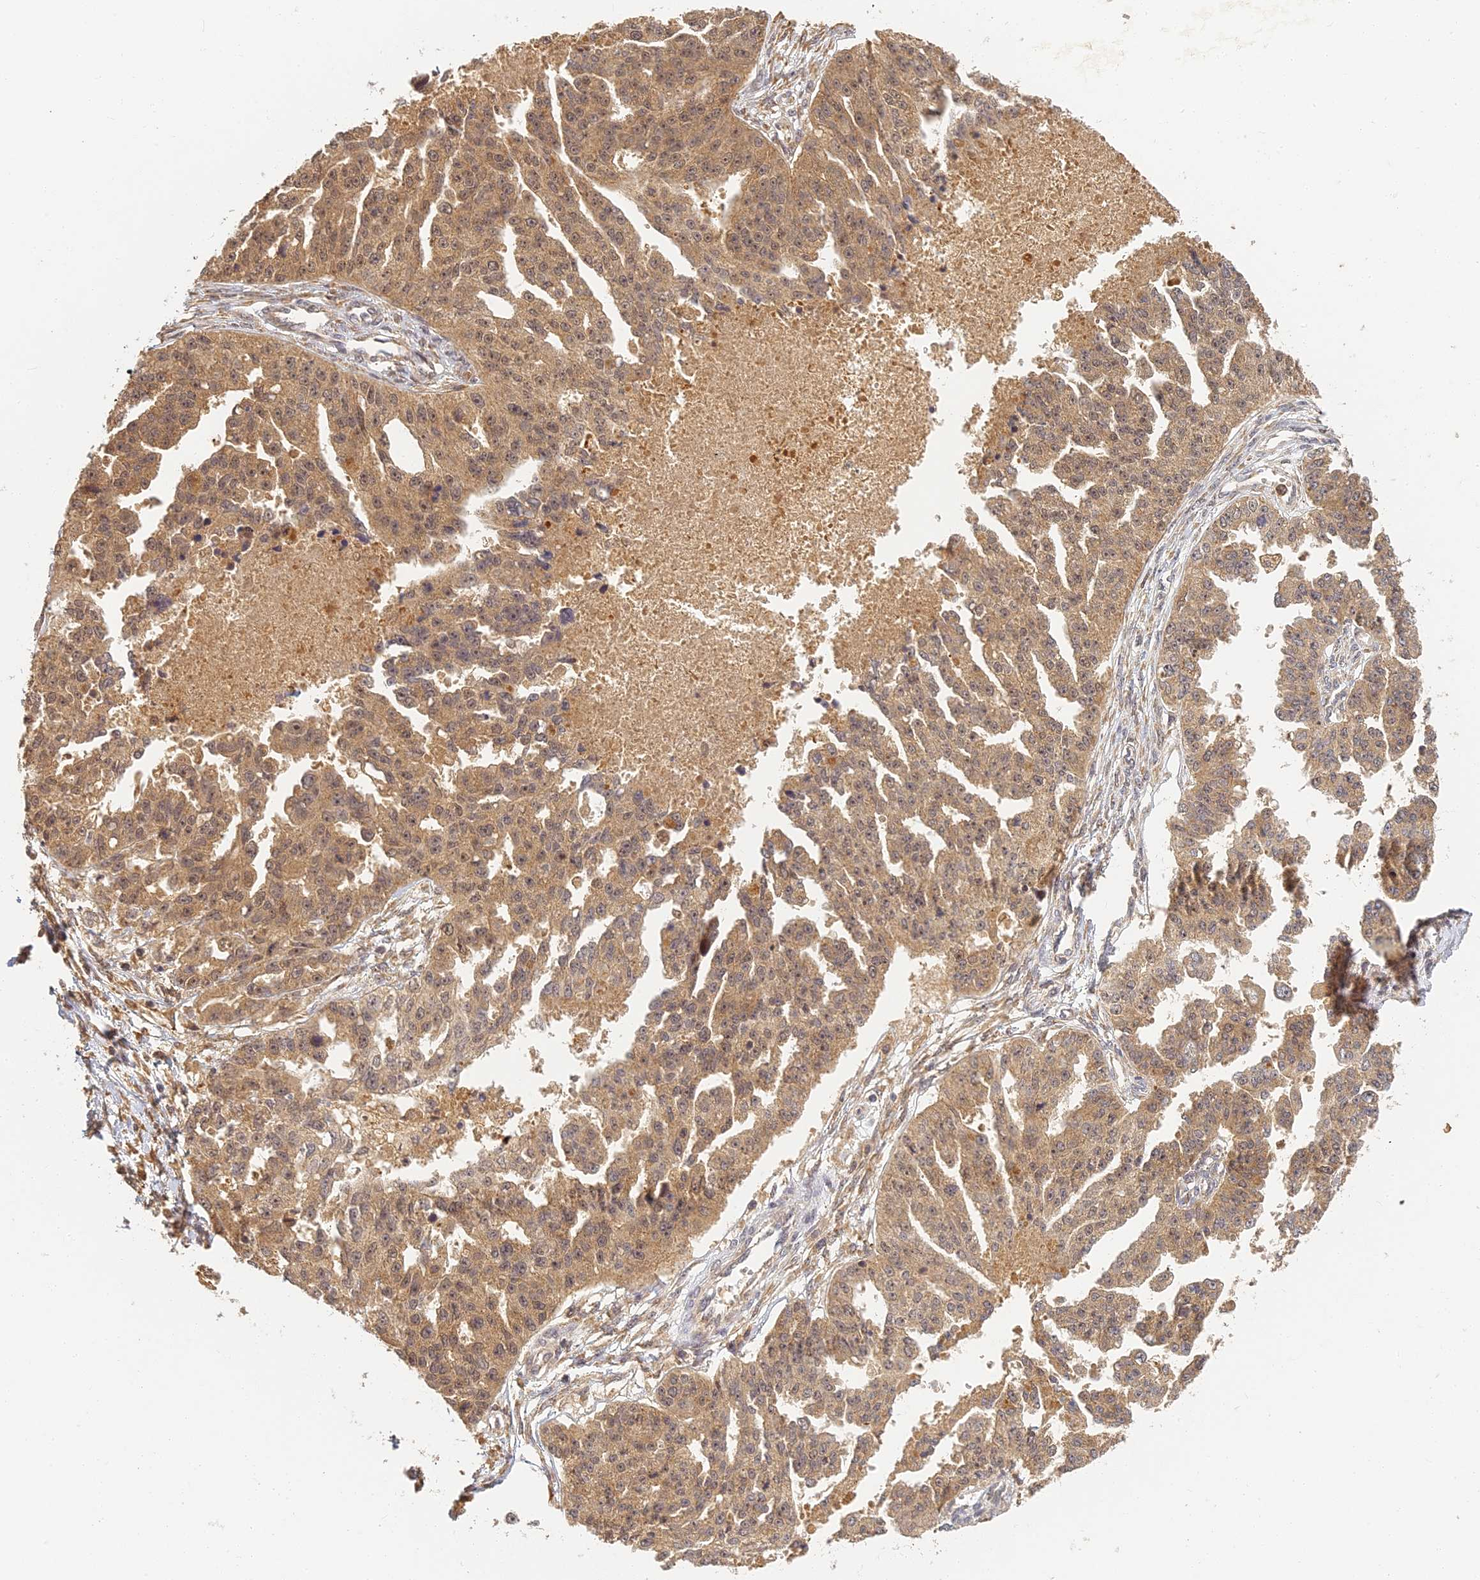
{"staining": {"intensity": "moderate", "quantity": ">75%", "location": "cytoplasmic/membranous"}, "tissue": "ovarian cancer", "cell_type": "Tumor cells", "image_type": "cancer", "snomed": [{"axis": "morphology", "description": "Cystadenocarcinoma, serous, NOS"}, {"axis": "topography", "description": "Ovary"}], "caption": "This image demonstrates serous cystadenocarcinoma (ovarian) stained with immunohistochemistry (IHC) to label a protein in brown. The cytoplasmic/membranous of tumor cells show moderate positivity for the protein. Nuclei are counter-stained blue.", "gene": "RGL3", "patient": {"sex": "female", "age": 58}}